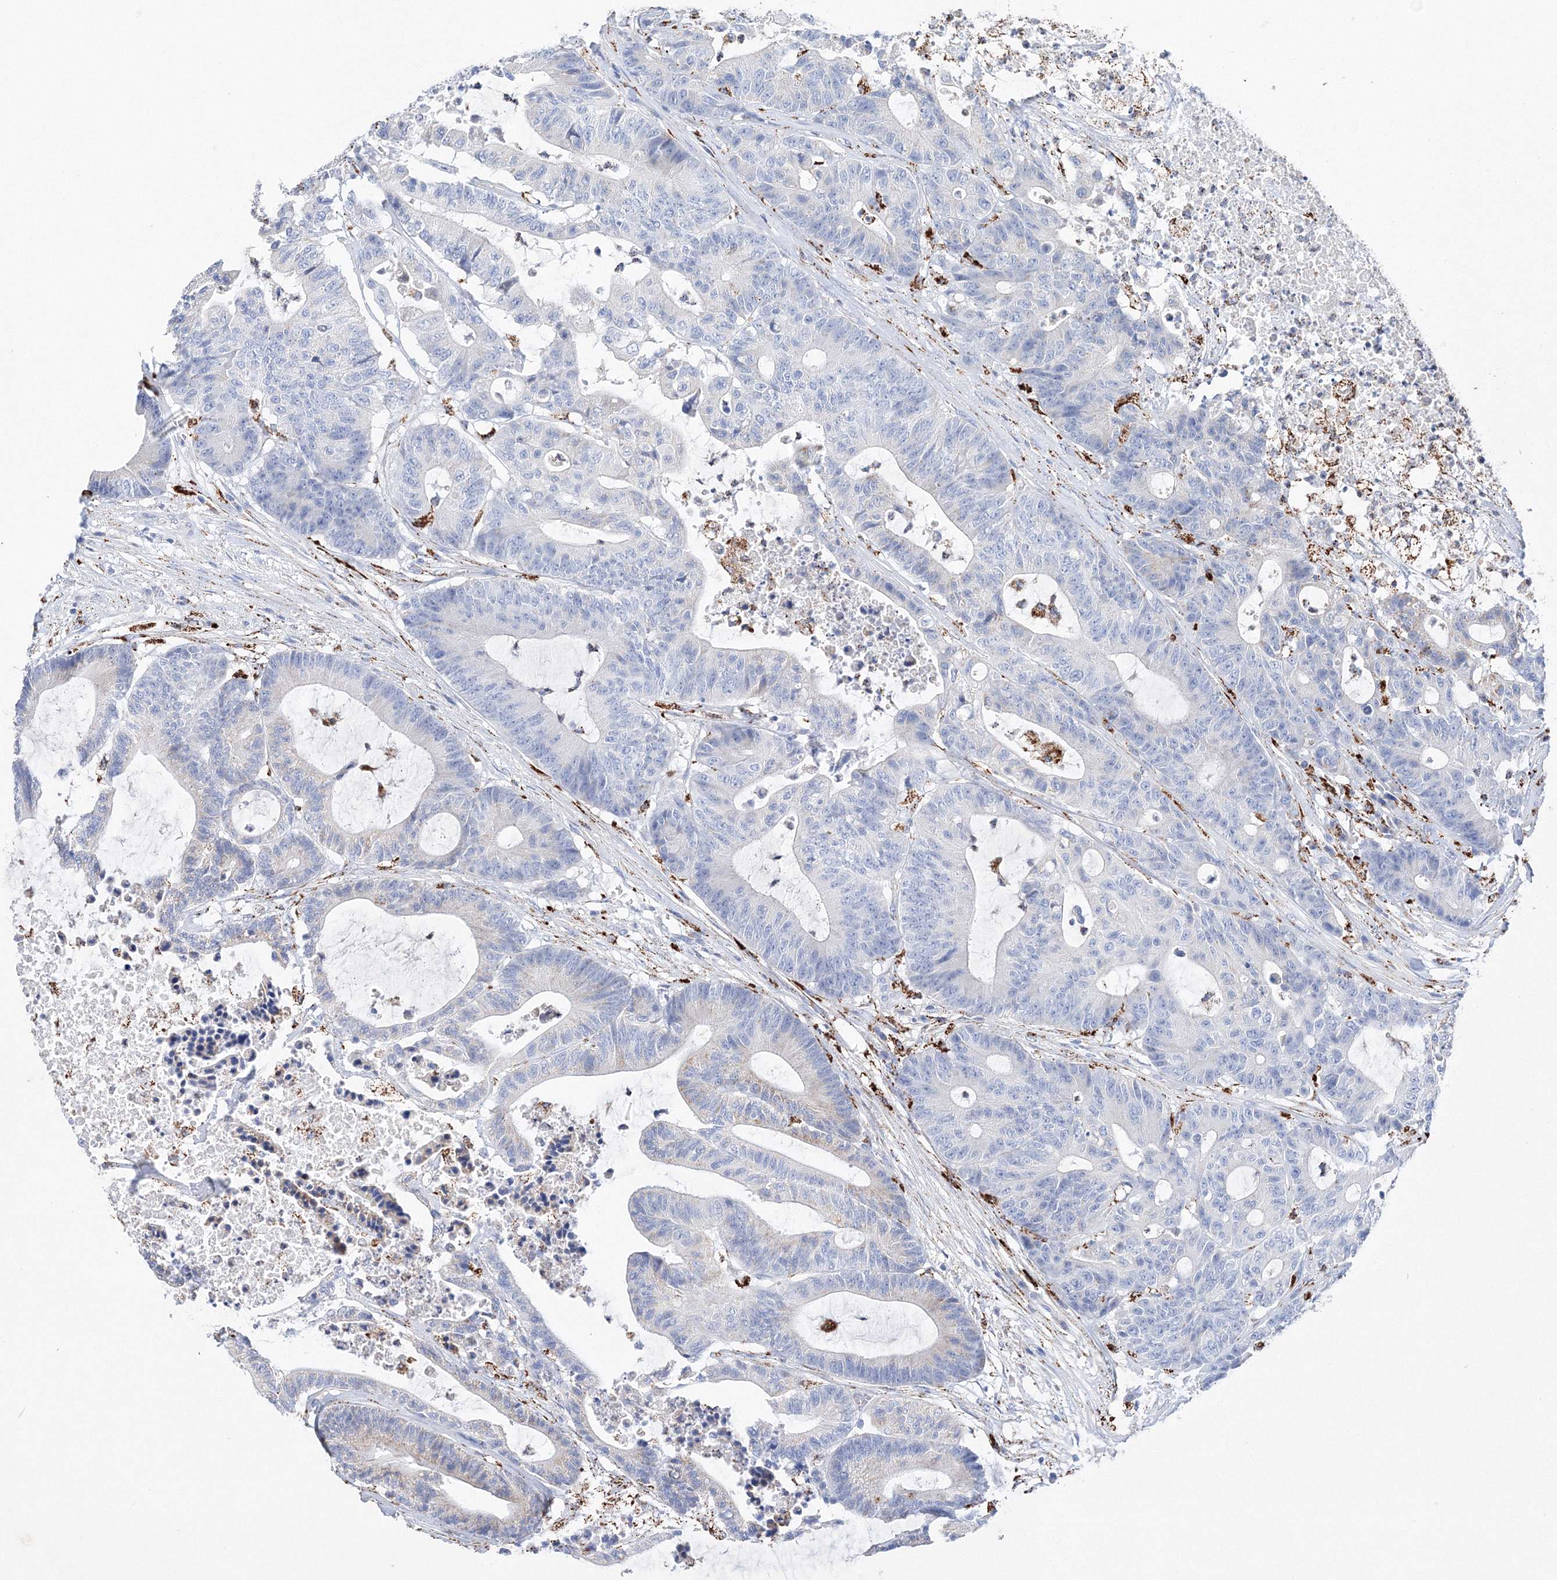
{"staining": {"intensity": "negative", "quantity": "none", "location": "none"}, "tissue": "colorectal cancer", "cell_type": "Tumor cells", "image_type": "cancer", "snomed": [{"axis": "morphology", "description": "Adenocarcinoma, NOS"}, {"axis": "topography", "description": "Colon"}], "caption": "IHC histopathology image of neoplastic tissue: human colorectal cancer (adenocarcinoma) stained with DAB exhibits no significant protein staining in tumor cells.", "gene": "MERTK", "patient": {"sex": "female", "age": 84}}